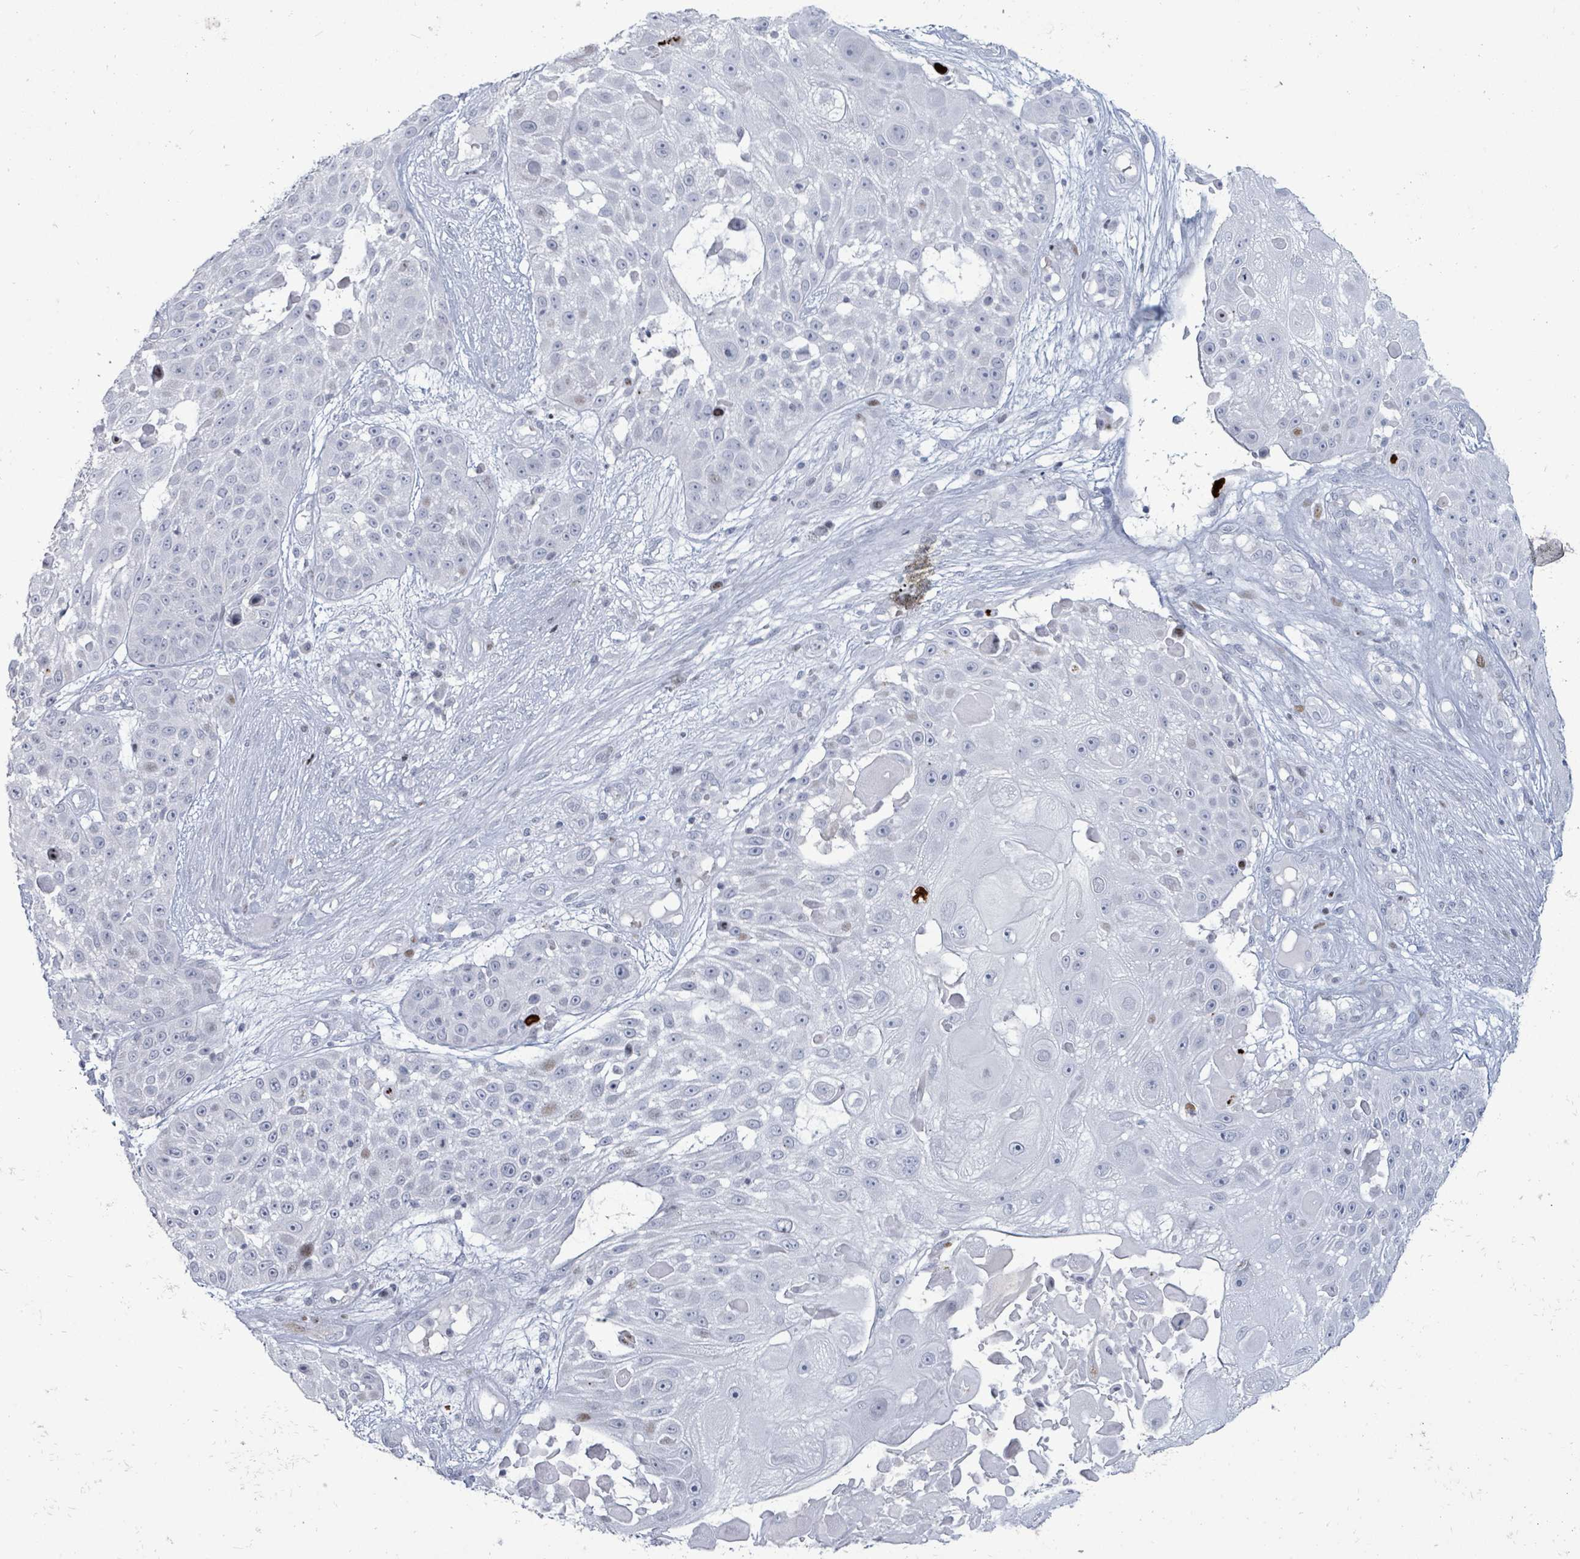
{"staining": {"intensity": "negative", "quantity": "none", "location": "none"}, "tissue": "skin cancer", "cell_type": "Tumor cells", "image_type": "cancer", "snomed": [{"axis": "morphology", "description": "Squamous cell carcinoma, NOS"}, {"axis": "topography", "description": "Skin"}], "caption": "This is an immunohistochemistry (IHC) image of human skin cancer. There is no staining in tumor cells.", "gene": "MALL", "patient": {"sex": "female", "age": 86}}